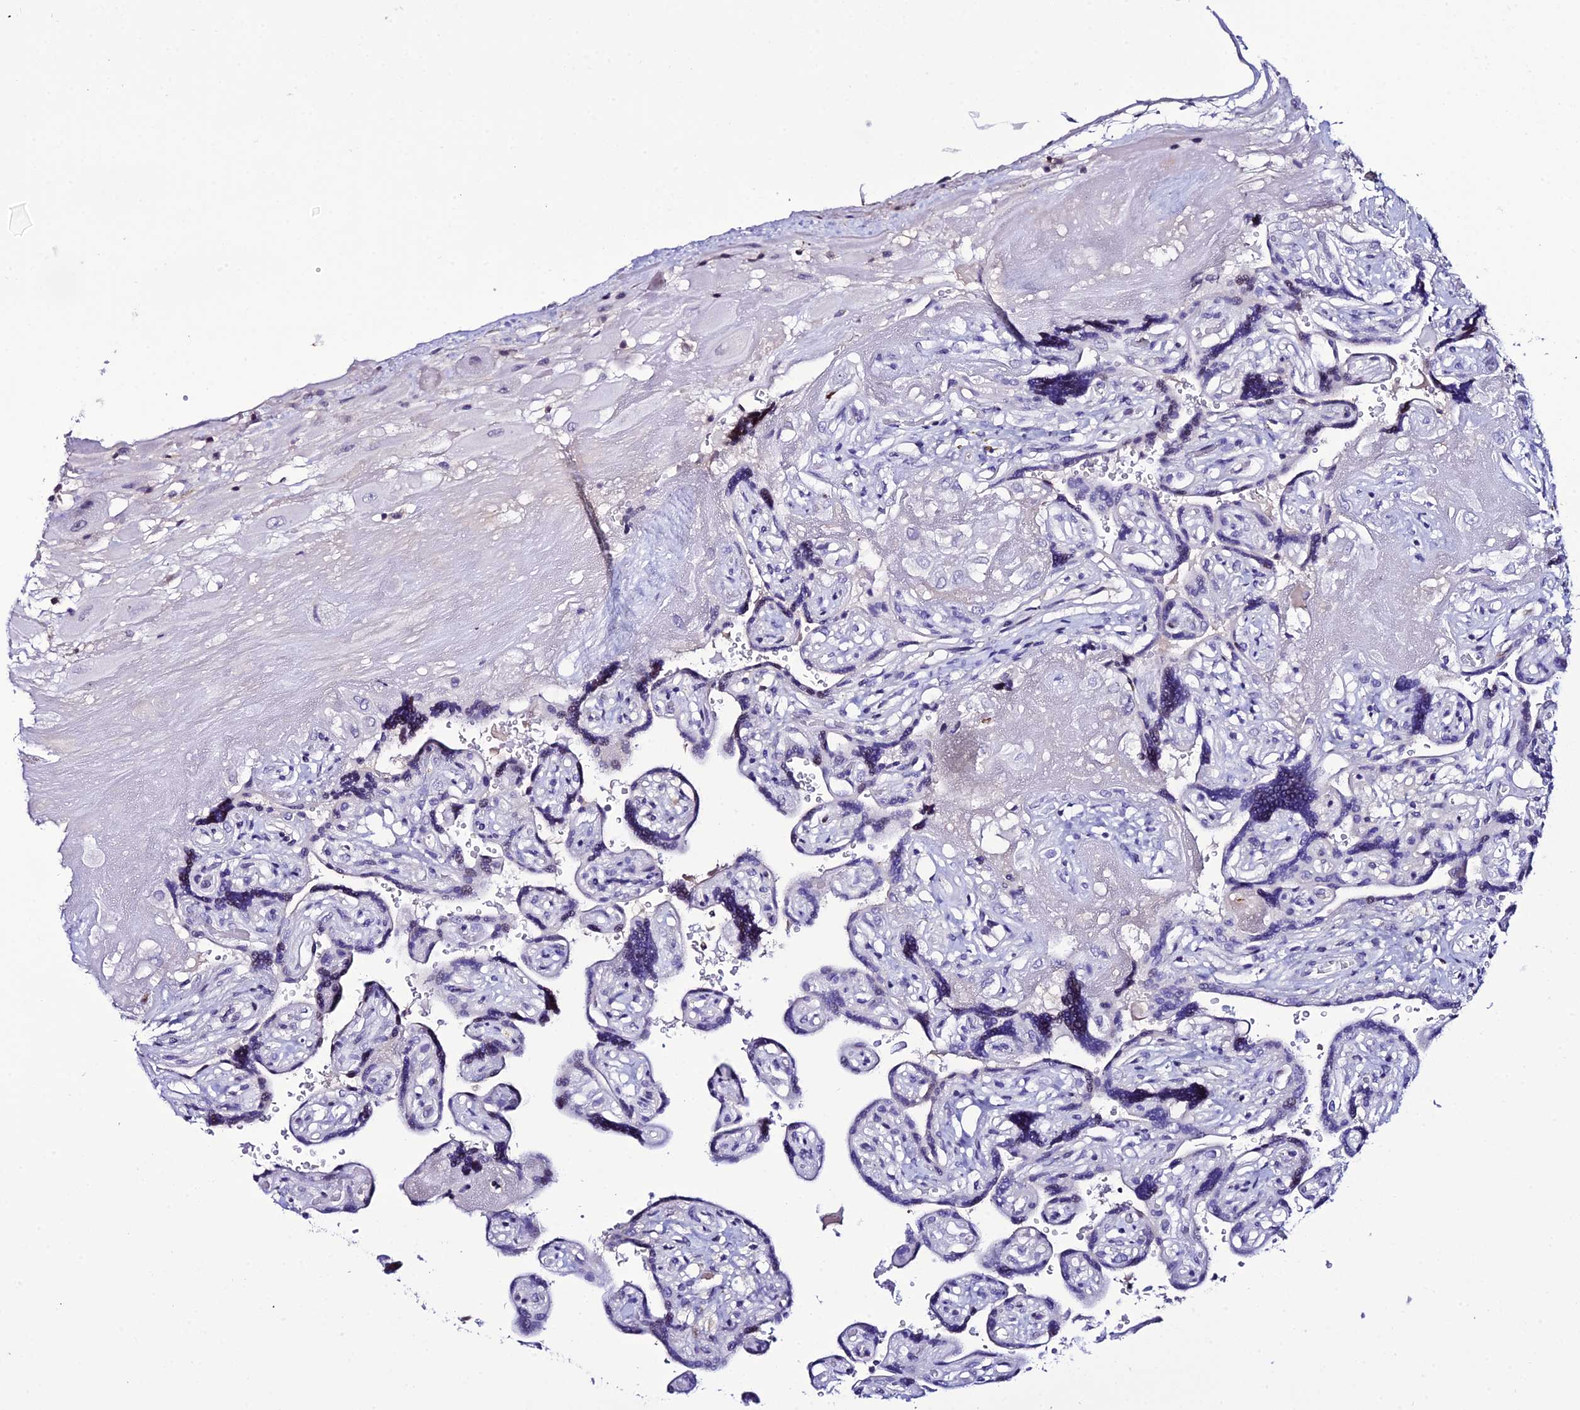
{"staining": {"intensity": "negative", "quantity": "none", "location": "none"}, "tissue": "placenta", "cell_type": "Decidual cells", "image_type": "normal", "snomed": [{"axis": "morphology", "description": "Normal tissue, NOS"}, {"axis": "topography", "description": "Placenta"}], "caption": "DAB (3,3'-diaminobenzidine) immunohistochemical staining of unremarkable human placenta reveals no significant staining in decidual cells.", "gene": "DEFB132", "patient": {"sex": "female", "age": 32}}